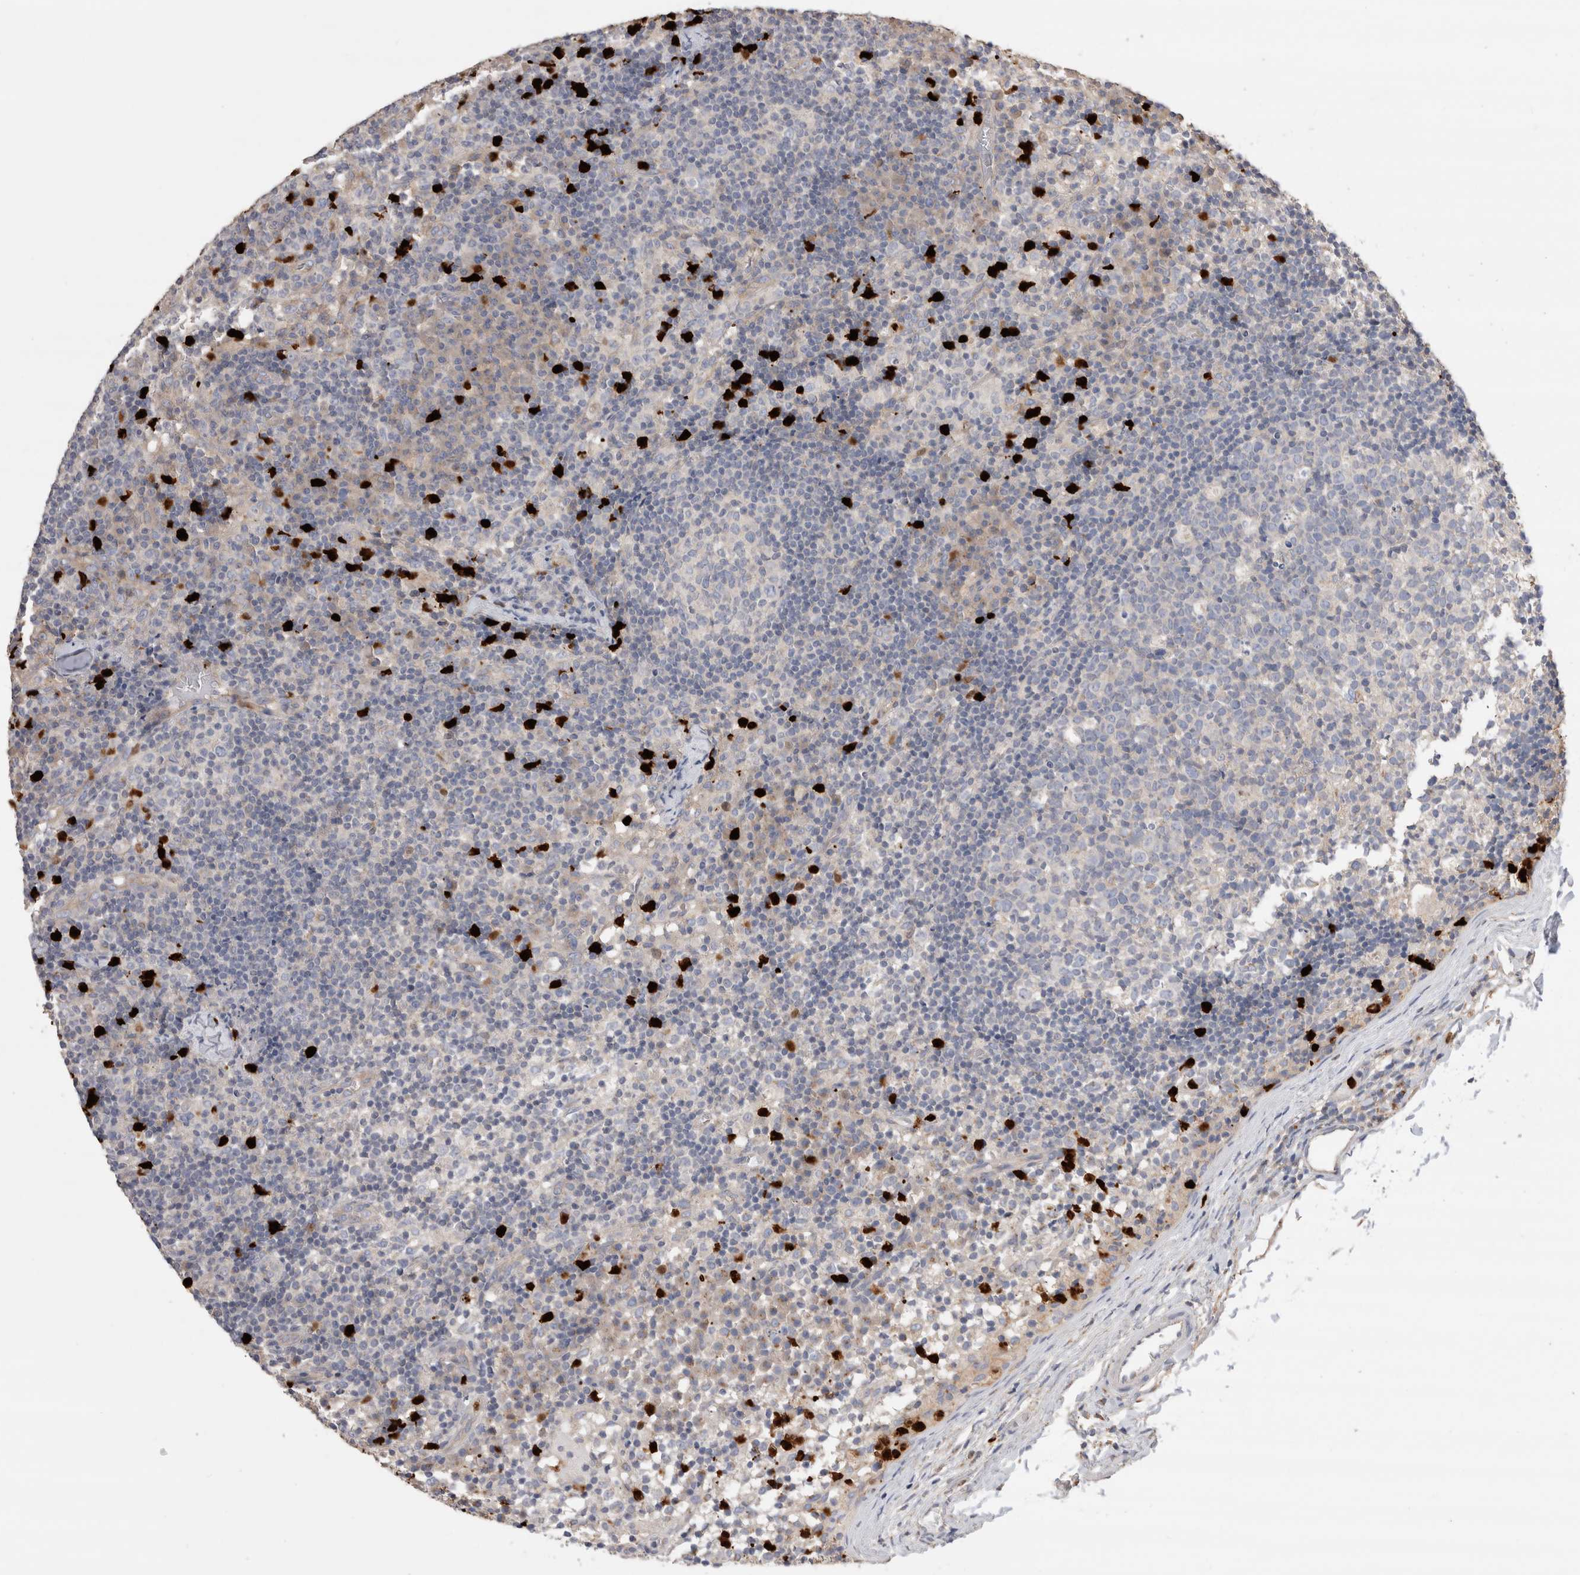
{"staining": {"intensity": "weak", "quantity": "<25%", "location": "cytoplasmic/membranous"}, "tissue": "lymph node", "cell_type": "Germinal center cells", "image_type": "normal", "snomed": [{"axis": "morphology", "description": "Normal tissue, NOS"}, {"axis": "morphology", "description": "Inflammation, NOS"}, {"axis": "topography", "description": "Lymph node"}], "caption": "High power microscopy micrograph of an immunohistochemistry image of unremarkable lymph node, revealing no significant expression in germinal center cells.", "gene": "NXT2", "patient": {"sex": "male", "age": 55}}